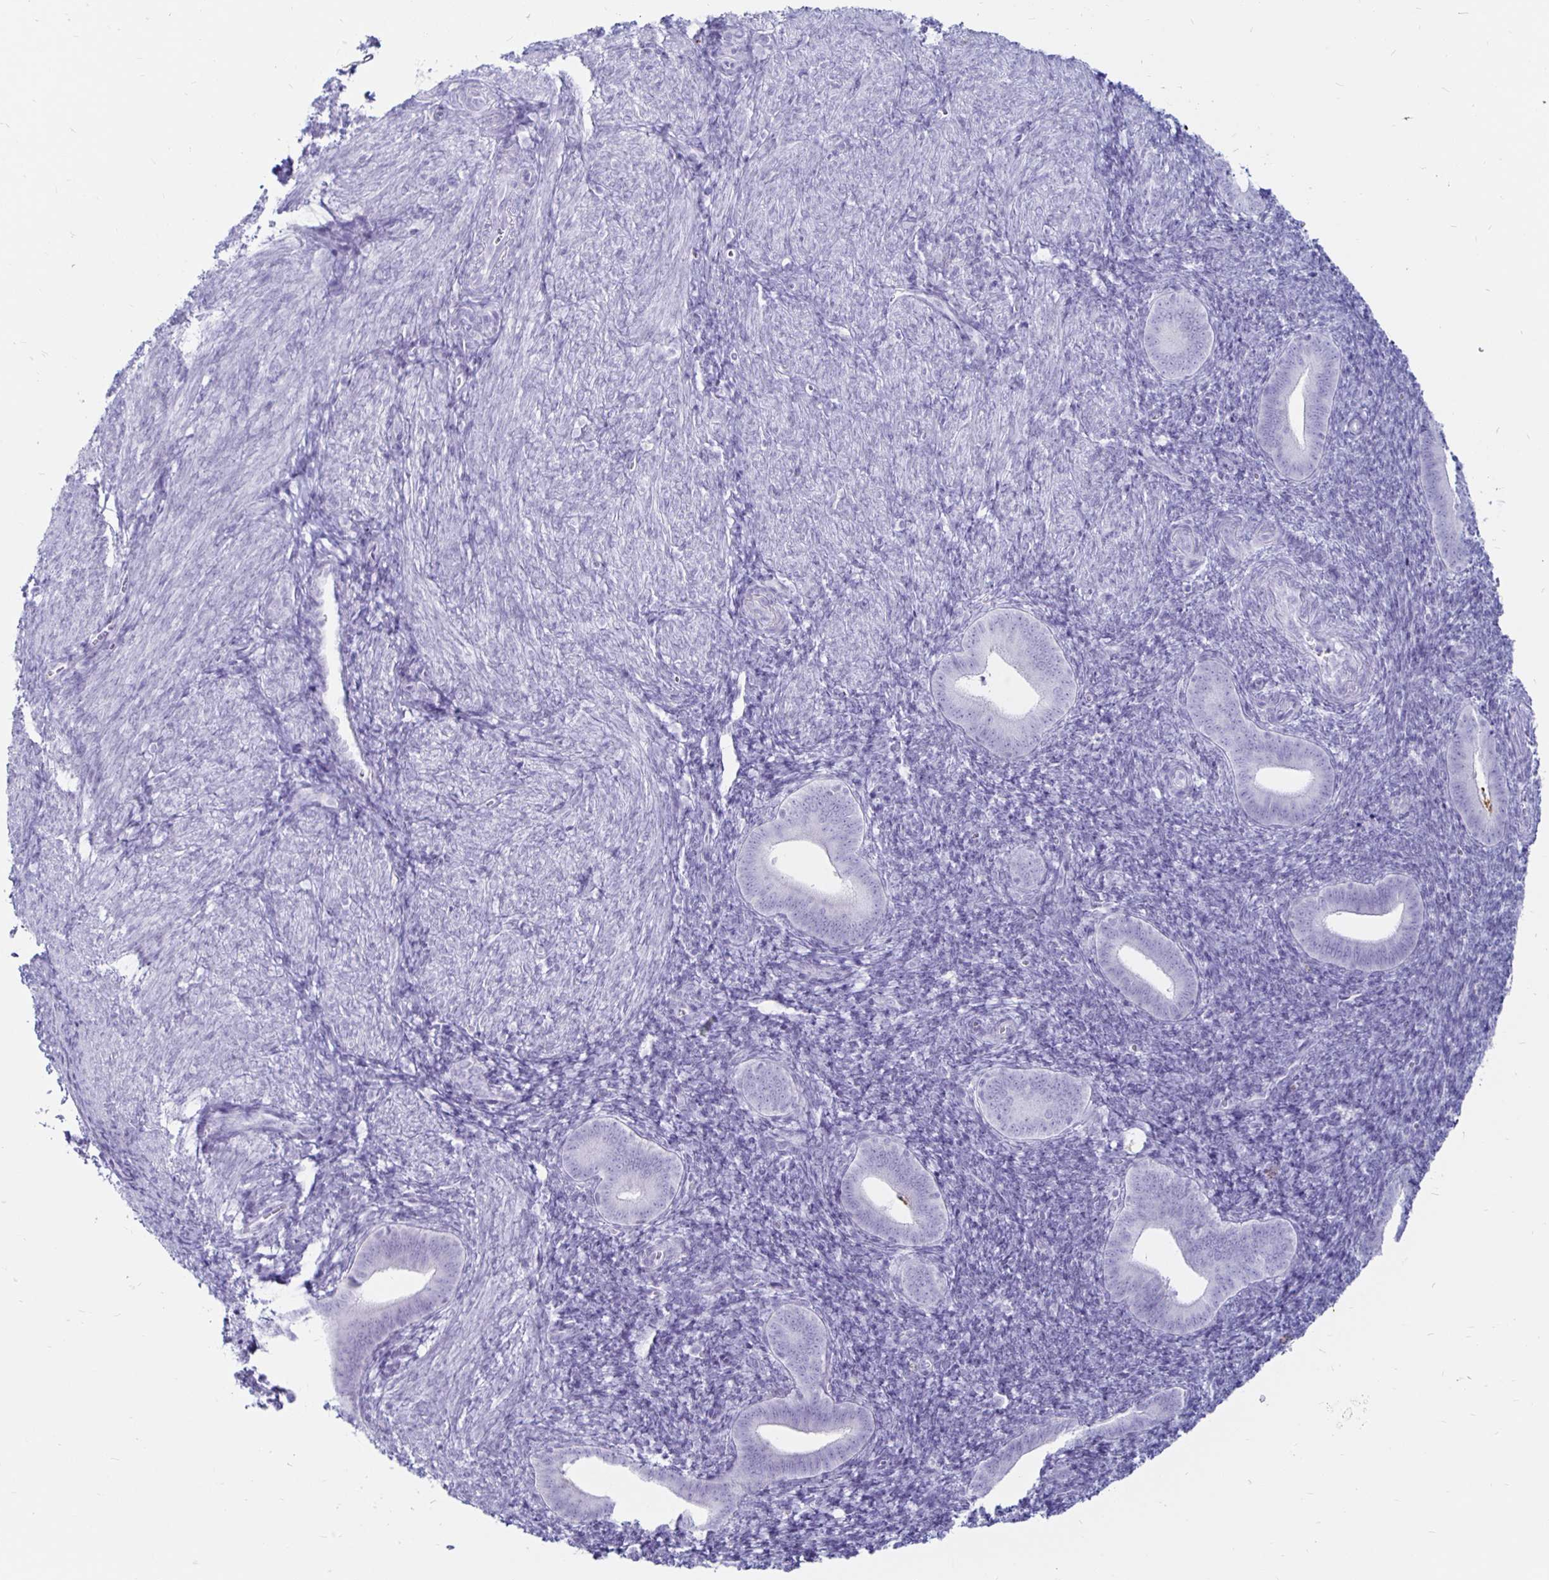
{"staining": {"intensity": "negative", "quantity": "none", "location": "none"}, "tissue": "endometrium", "cell_type": "Cells in endometrial stroma", "image_type": "normal", "snomed": [{"axis": "morphology", "description": "Normal tissue, NOS"}, {"axis": "topography", "description": "Endometrium"}], "caption": "An immunohistochemistry image of normal endometrium is shown. There is no staining in cells in endometrial stroma of endometrium. Brightfield microscopy of immunohistochemistry (IHC) stained with DAB (3,3'-diaminobenzidine) (brown) and hematoxylin (blue), captured at high magnification.", "gene": "TIMP1", "patient": {"sex": "female", "age": 25}}